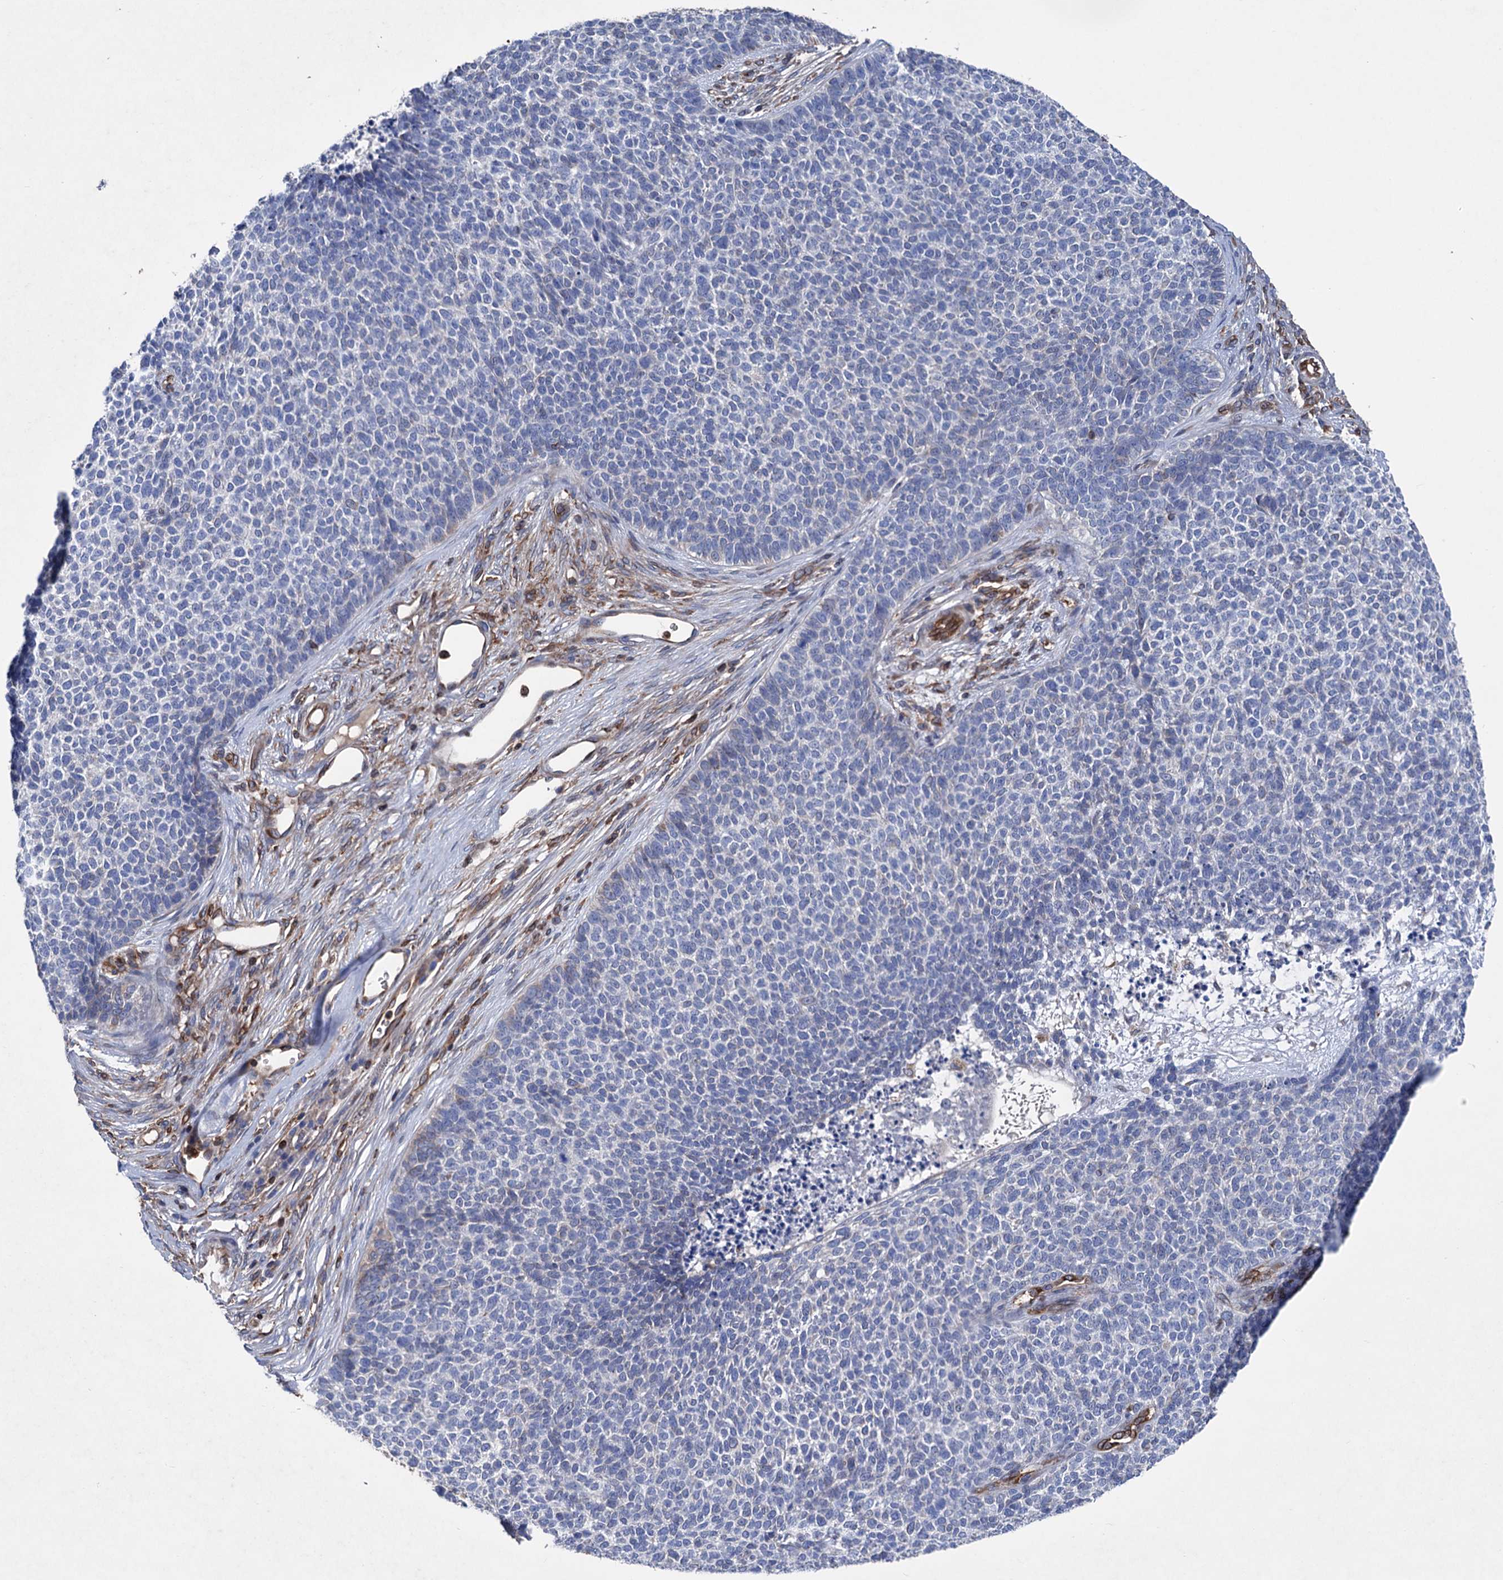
{"staining": {"intensity": "negative", "quantity": "none", "location": "none"}, "tissue": "skin cancer", "cell_type": "Tumor cells", "image_type": "cancer", "snomed": [{"axis": "morphology", "description": "Basal cell carcinoma"}, {"axis": "topography", "description": "Skin"}], "caption": "Human skin basal cell carcinoma stained for a protein using immunohistochemistry (IHC) demonstrates no positivity in tumor cells.", "gene": "STING1", "patient": {"sex": "female", "age": 84}}